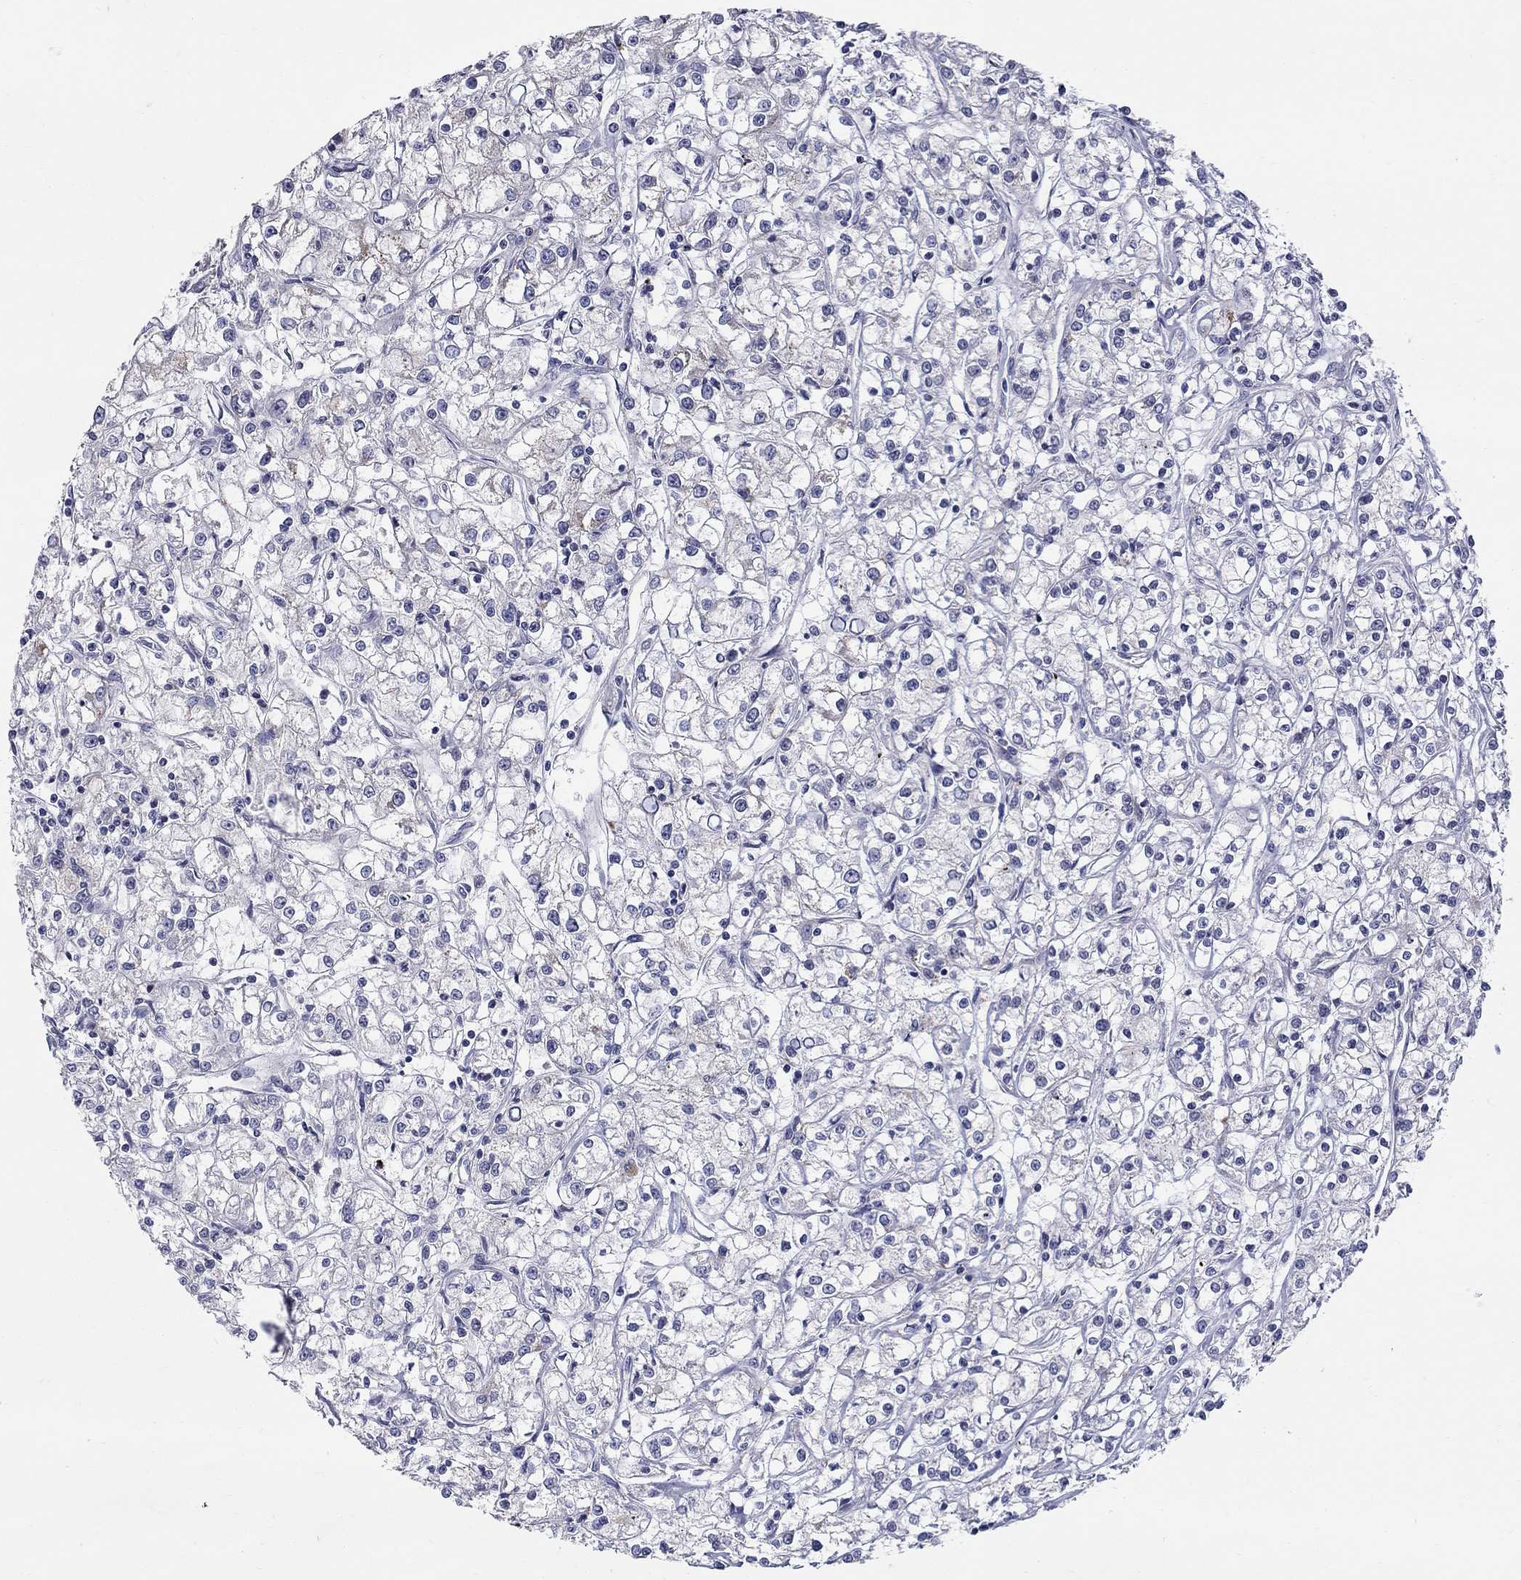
{"staining": {"intensity": "negative", "quantity": "none", "location": "none"}, "tissue": "renal cancer", "cell_type": "Tumor cells", "image_type": "cancer", "snomed": [{"axis": "morphology", "description": "Adenocarcinoma, NOS"}, {"axis": "topography", "description": "Kidney"}], "caption": "Tumor cells show no significant protein positivity in renal cancer (adenocarcinoma).", "gene": "HMX2", "patient": {"sex": "female", "age": 59}}